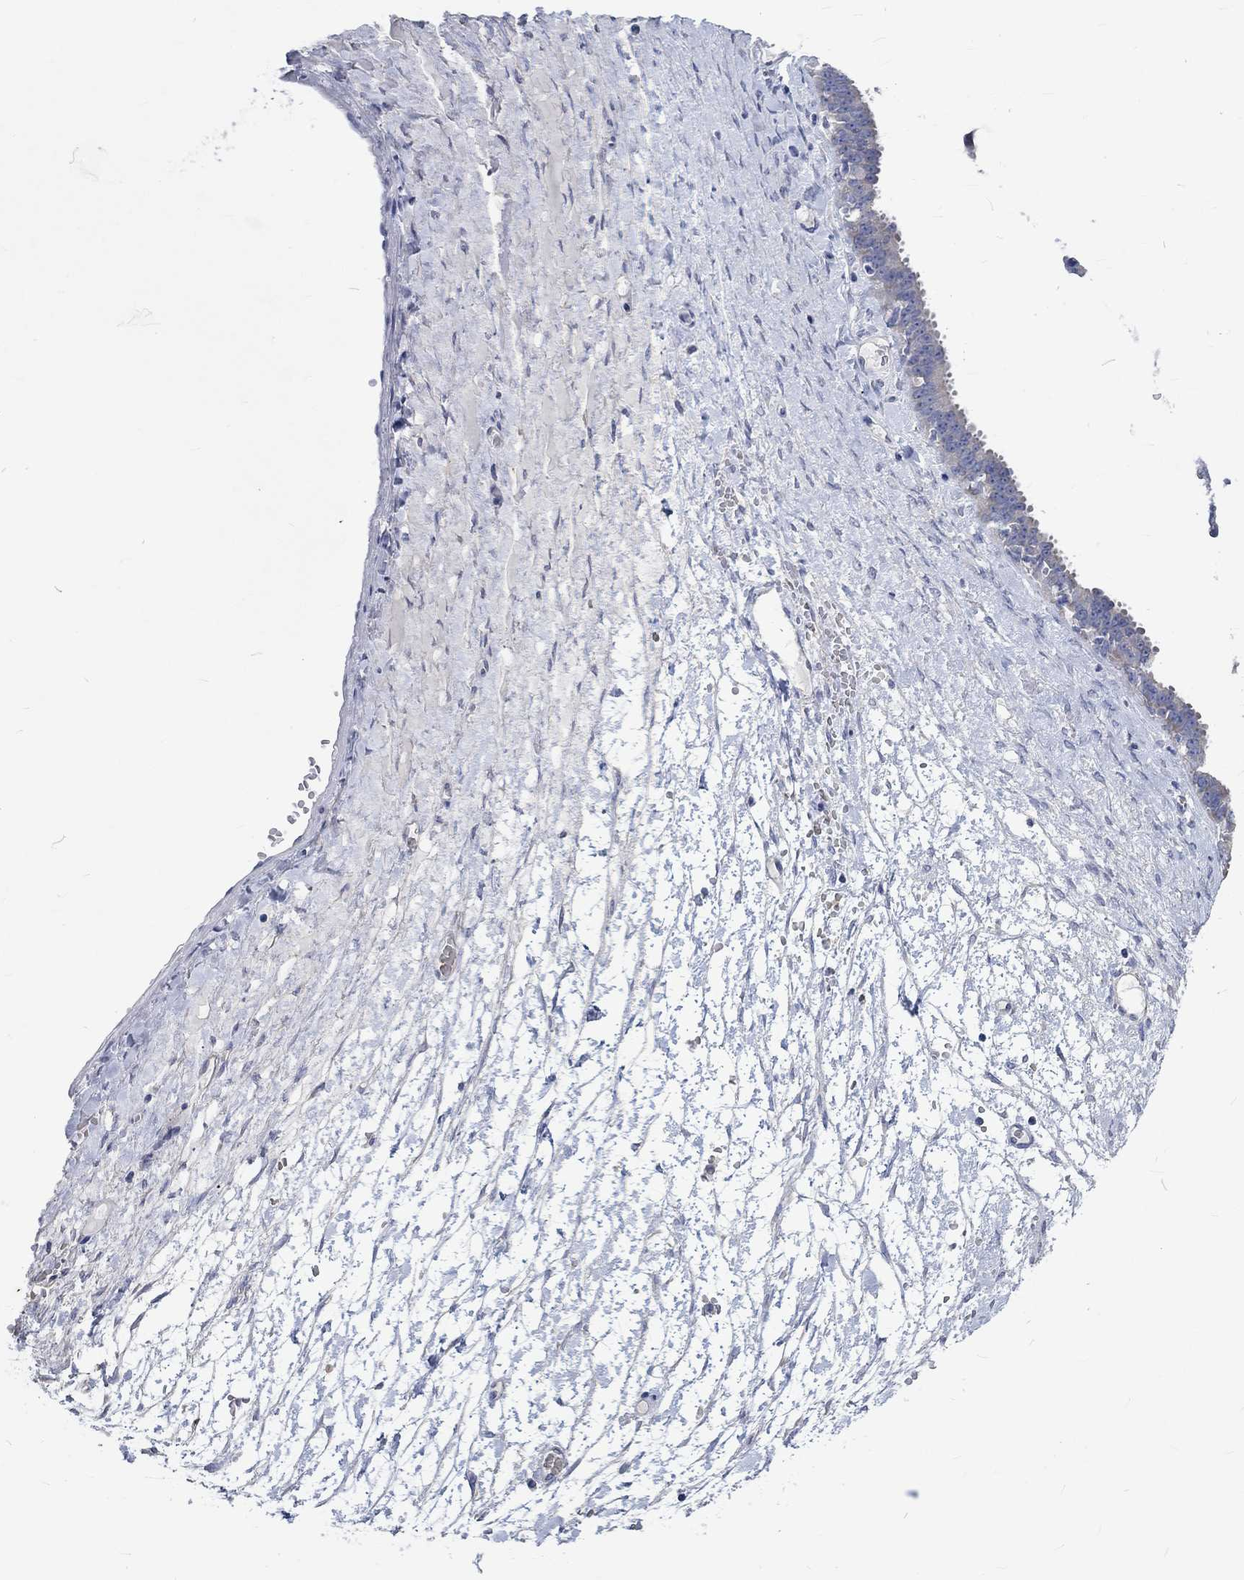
{"staining": {"intensity": "negative", "quantity": "none", "location": "none"}, "tissue": "ovarian cancer", "cell_type": "Tumor cells", "image_type": "cancer", "snomed": [{"axis": "morphology", "description": "Cystadenocarcinoma, serous, NOS"}, {"axis": "topography", "description": "Ovary"}], "caption": "Photomicrograph shows no significant protein expression in tumor cells of ovarian serous cystadenocarcinoma.", "gene": "KCNA1", "patient": {"sex": "female", "age": 71}}